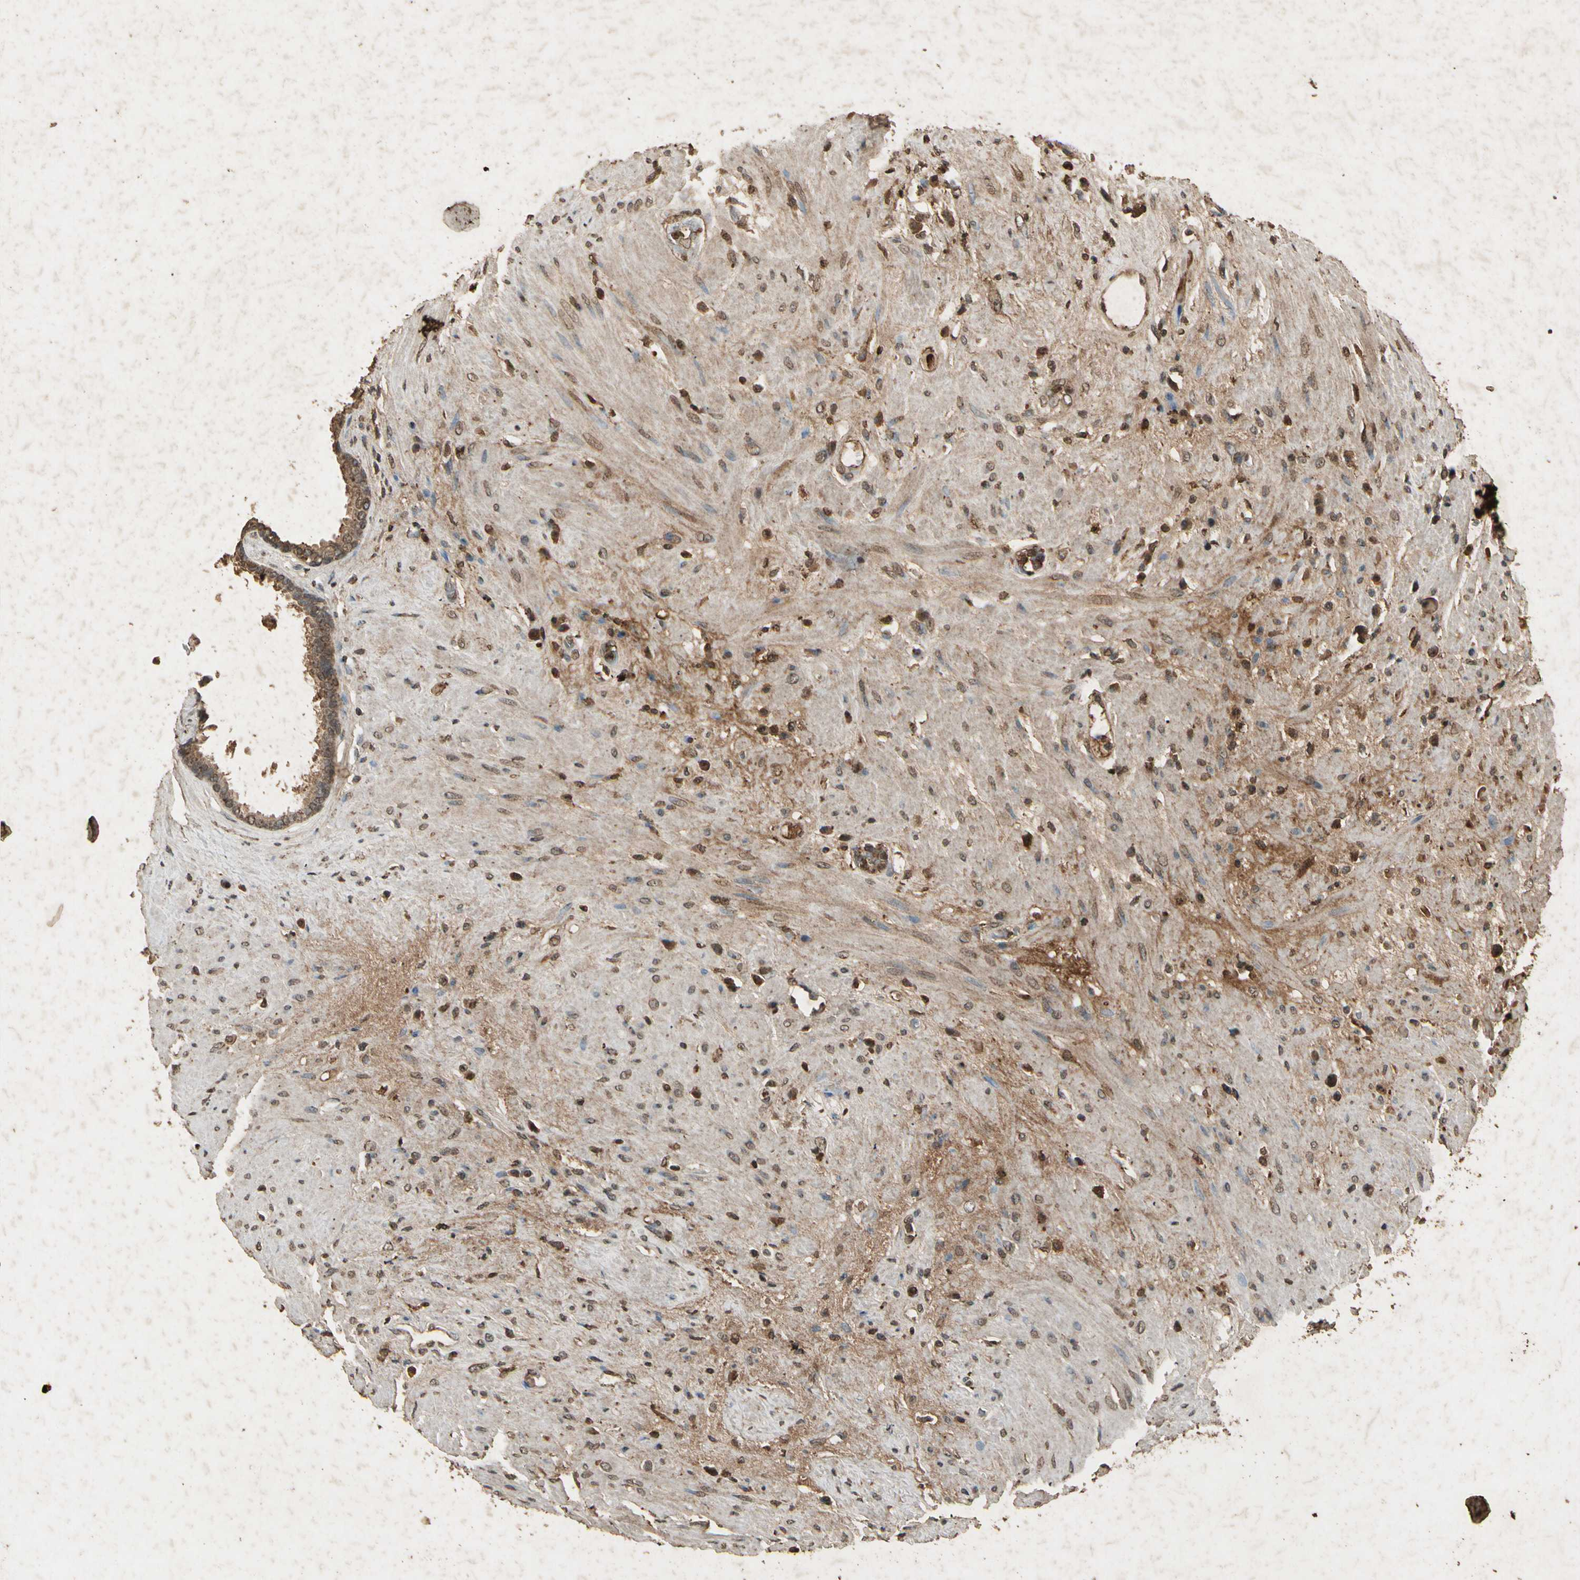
{"staining": {"intensity": "moderate", "quantity": ">75%", "location": "cytoplasmic/membranous"}, "tissue": "seminal vesicle", "cell_type": "Glandular cells", "image_type": "normal", "snomed": [{"axis": "morphology", "description": "Normal tissue, NOS"}, {"axis": "topography", "description": "Seminal veicle"}], "caption": "Immunohistochemical staining of normal seminal vesicle shows medium levels of moderate cytoplasmic/membranous expression in approximately >75% of glandular cells.", "gene": "GC", "patient": {"sex": "male", "age": 61}}